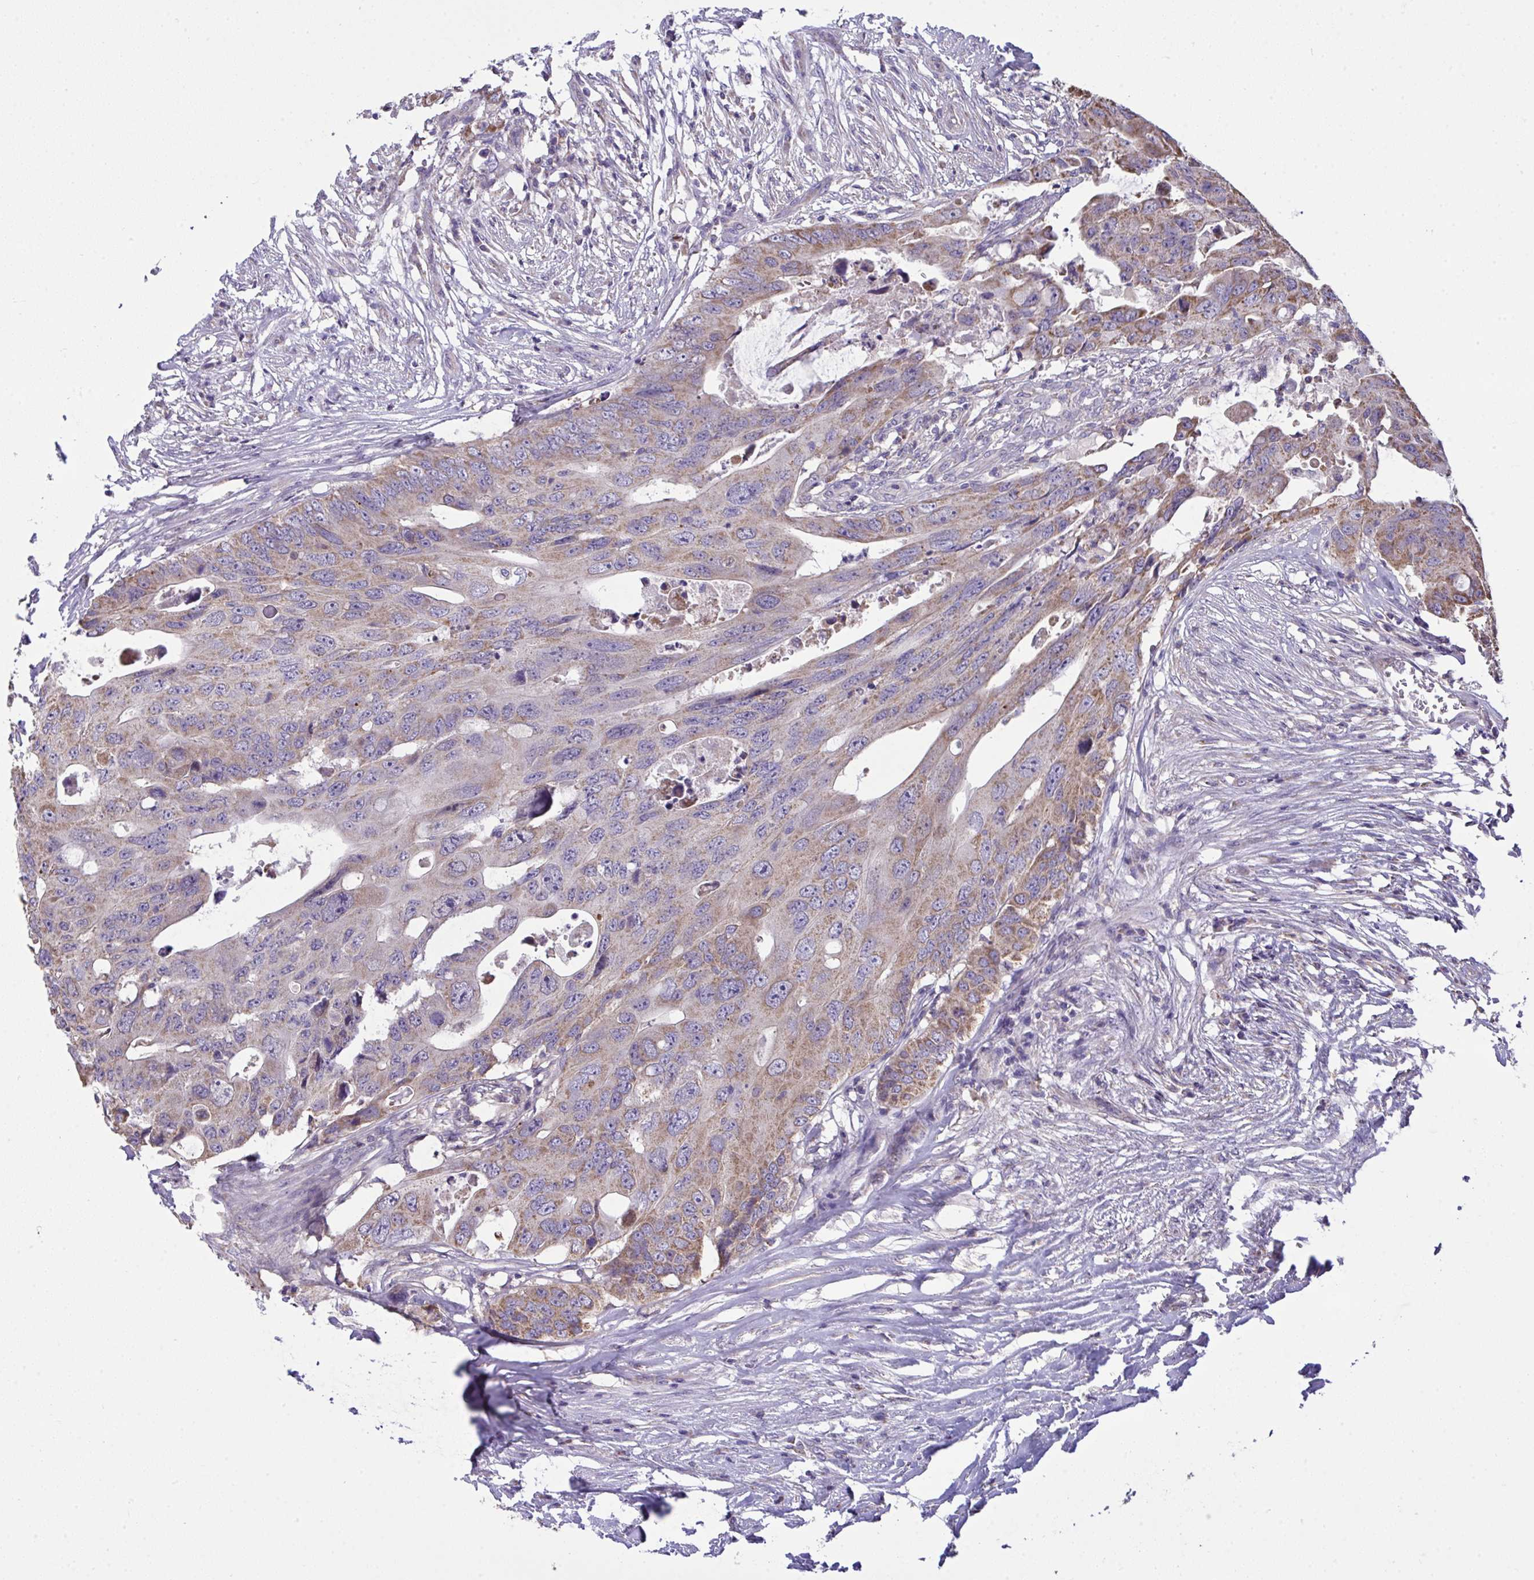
{"staining": {"intensity": "weak", "quantity": "25%-75%", "location": "cytoplasmic/membranous"}, "tissue": "colorectal cancer", "cell_type": "Tumor cells", "image_type": "cancer", "snomed": [{"axis": "morphology", "description": "Adenocarcinoma, NOS"}, {"axis": "topography", "description": "Colon"}], "caption": "Immunohistochemical staining of colorectal cancer demonstrates low levels of weak cytoplasmic/membranous protein staining in about 25%-75% of tumor cells.", "gene": "PPM1H", "patient": {"sex": "male", "age": 71}}